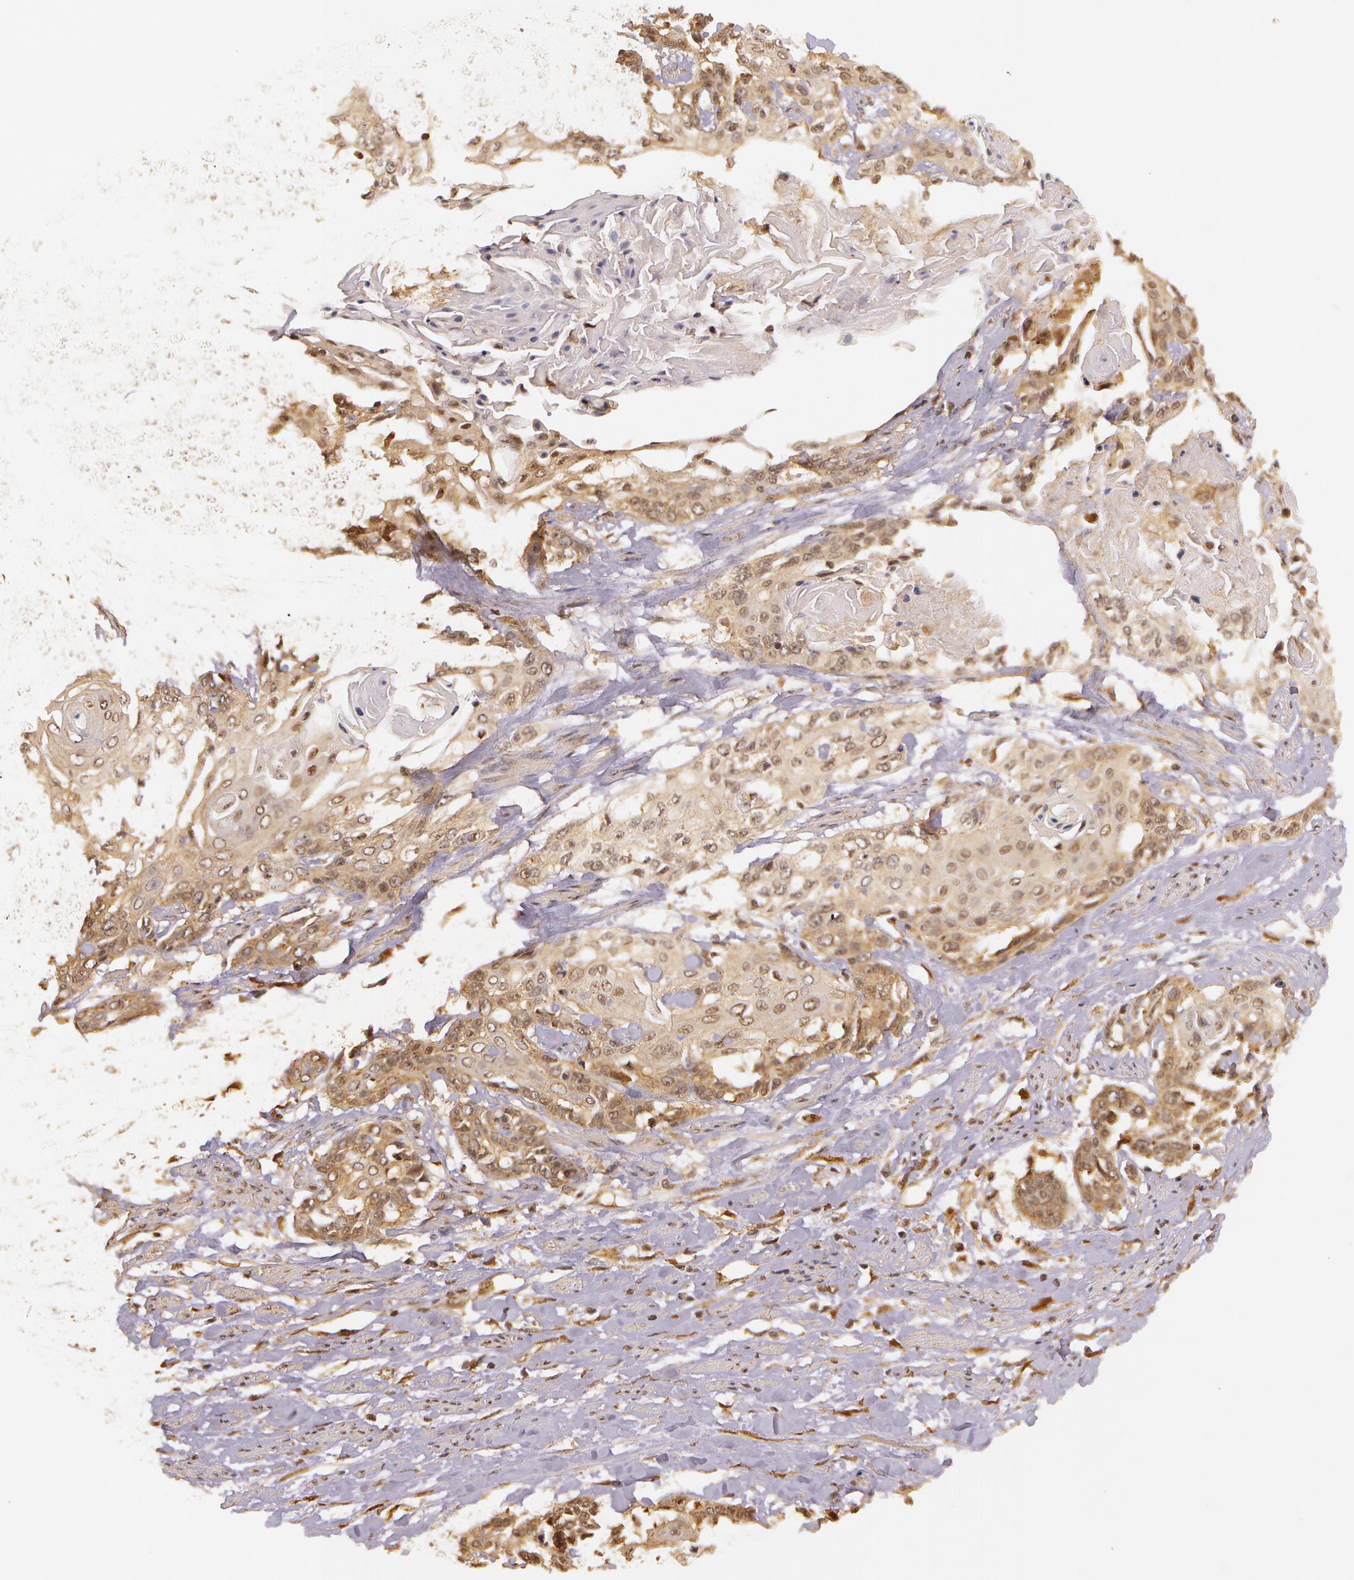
{"staining": {"intensity": "moderate", "quantity": ">75%", "location": "cytoplasmic/membranous"}, "tissue": "cervical cancer", "cell_type": "Tumor cells", "image_type": "cancer", "snomed": [{"axis": "morphology", "description": "Squamous cell carcinoma, NOS"}, {"axis": "topography", "description": "Cervix"}], "caption": "Brown immunohistochemical staining in human cervical squamous cell carcinoma displays moderate cytoplasmic/membranous expression in approximately >75% of tumor cells. (Brightfield microscopy of DAB IHC at high magnification).", "gene": "ASCC2", "patient": {"sex": "female", "age": 57}}